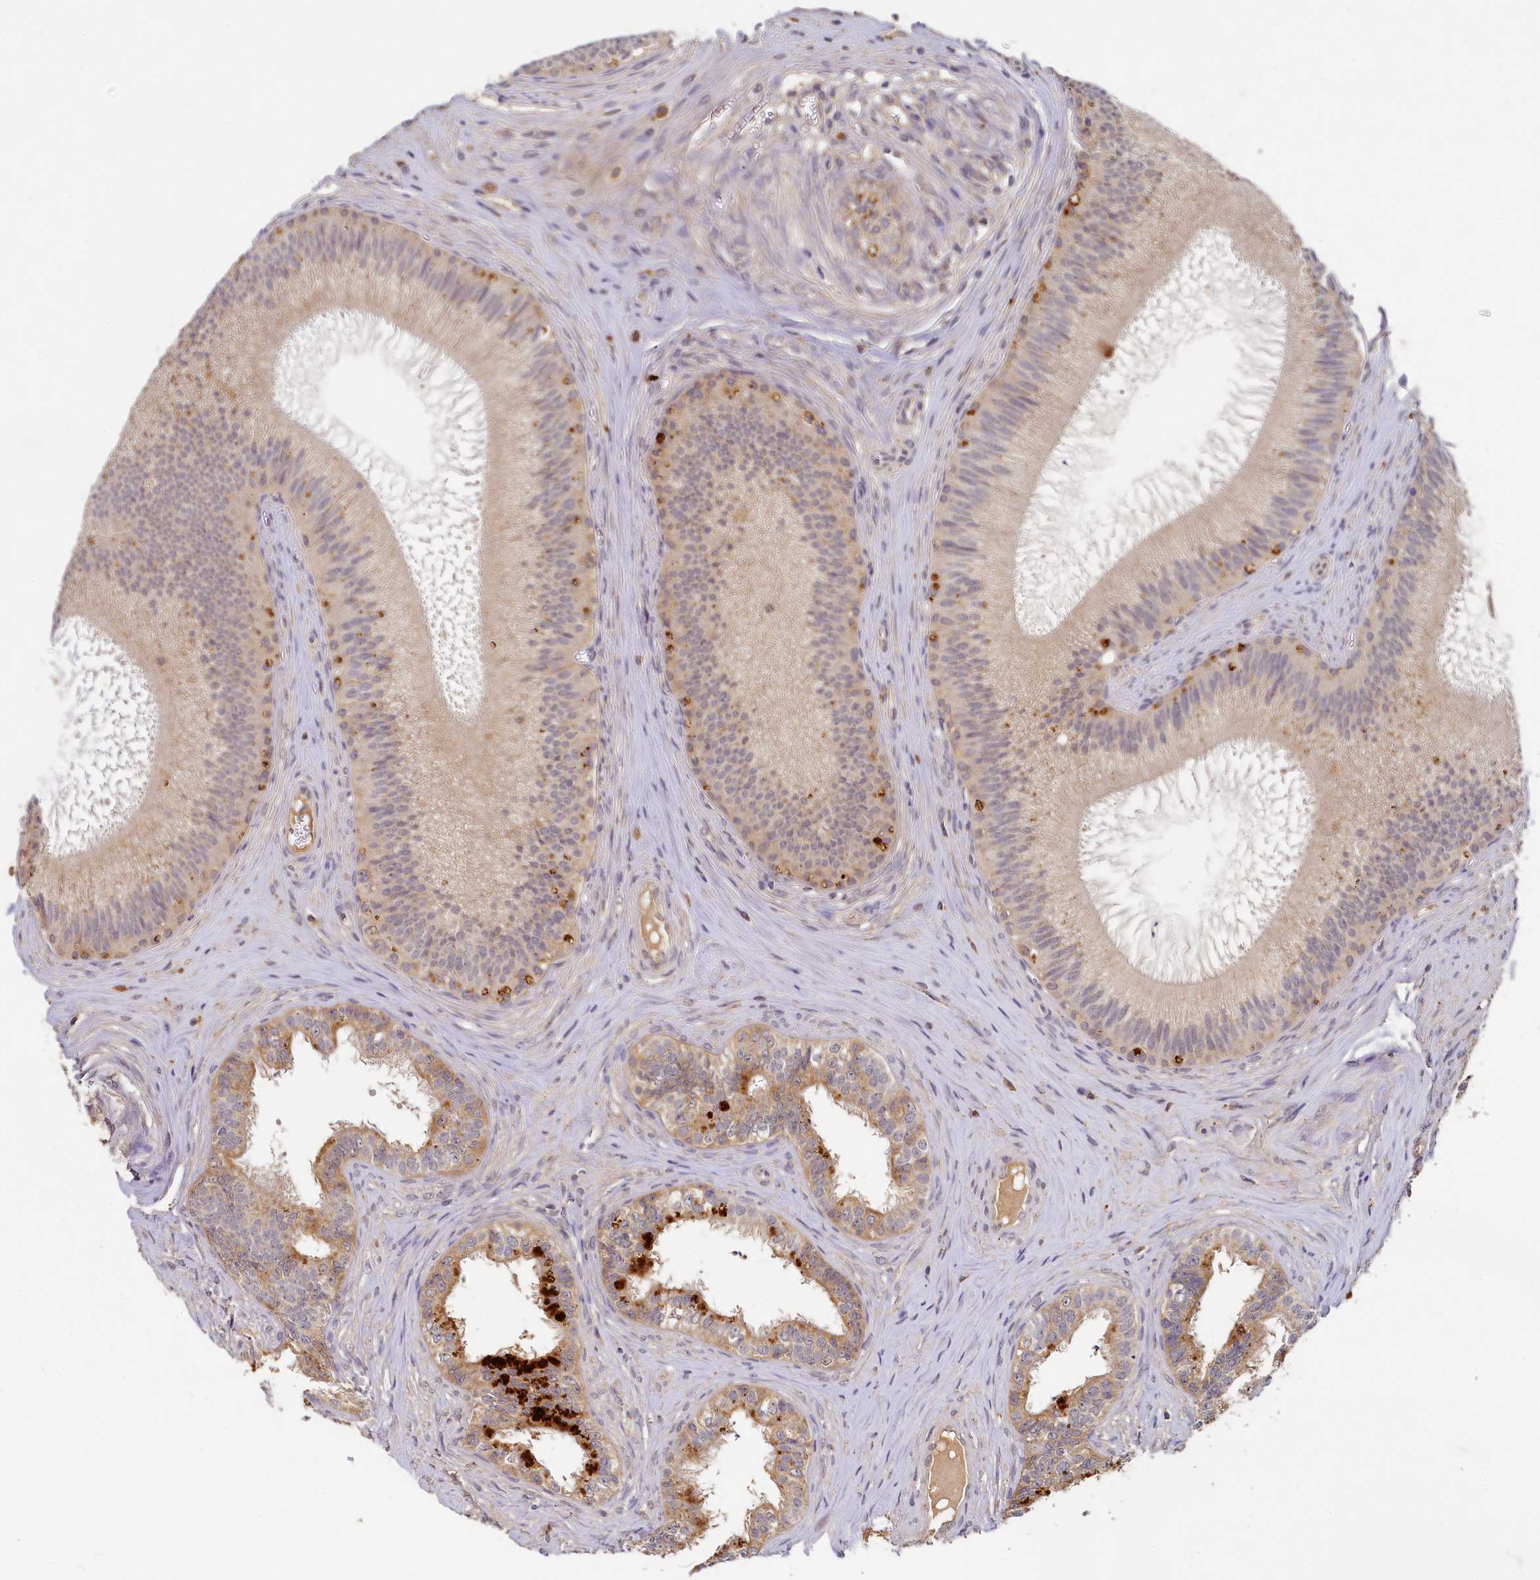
{"staining": {"intensity": "moderate", "quantity": "25%-75%", "location": "cytoplasmic/membranous"}, "tissue": "epididymis", "cell_type": "Glandular cells", "image_type": "normal", "snomed": [{"axis": "morphology", "description": "Normal tissue, NOS"}, {"axis": "topography", "description": "Epididymis"}], "caption": "Epididymis stained with IHC exhibits moderate cytoplasmic/membranous positivity in approximately 25%-75% of glandular cells. (DAB IHC with brightfield microscopy, high magnification).", "gene": "HERC3", "patient": {"sex": "male", "age": 46}}